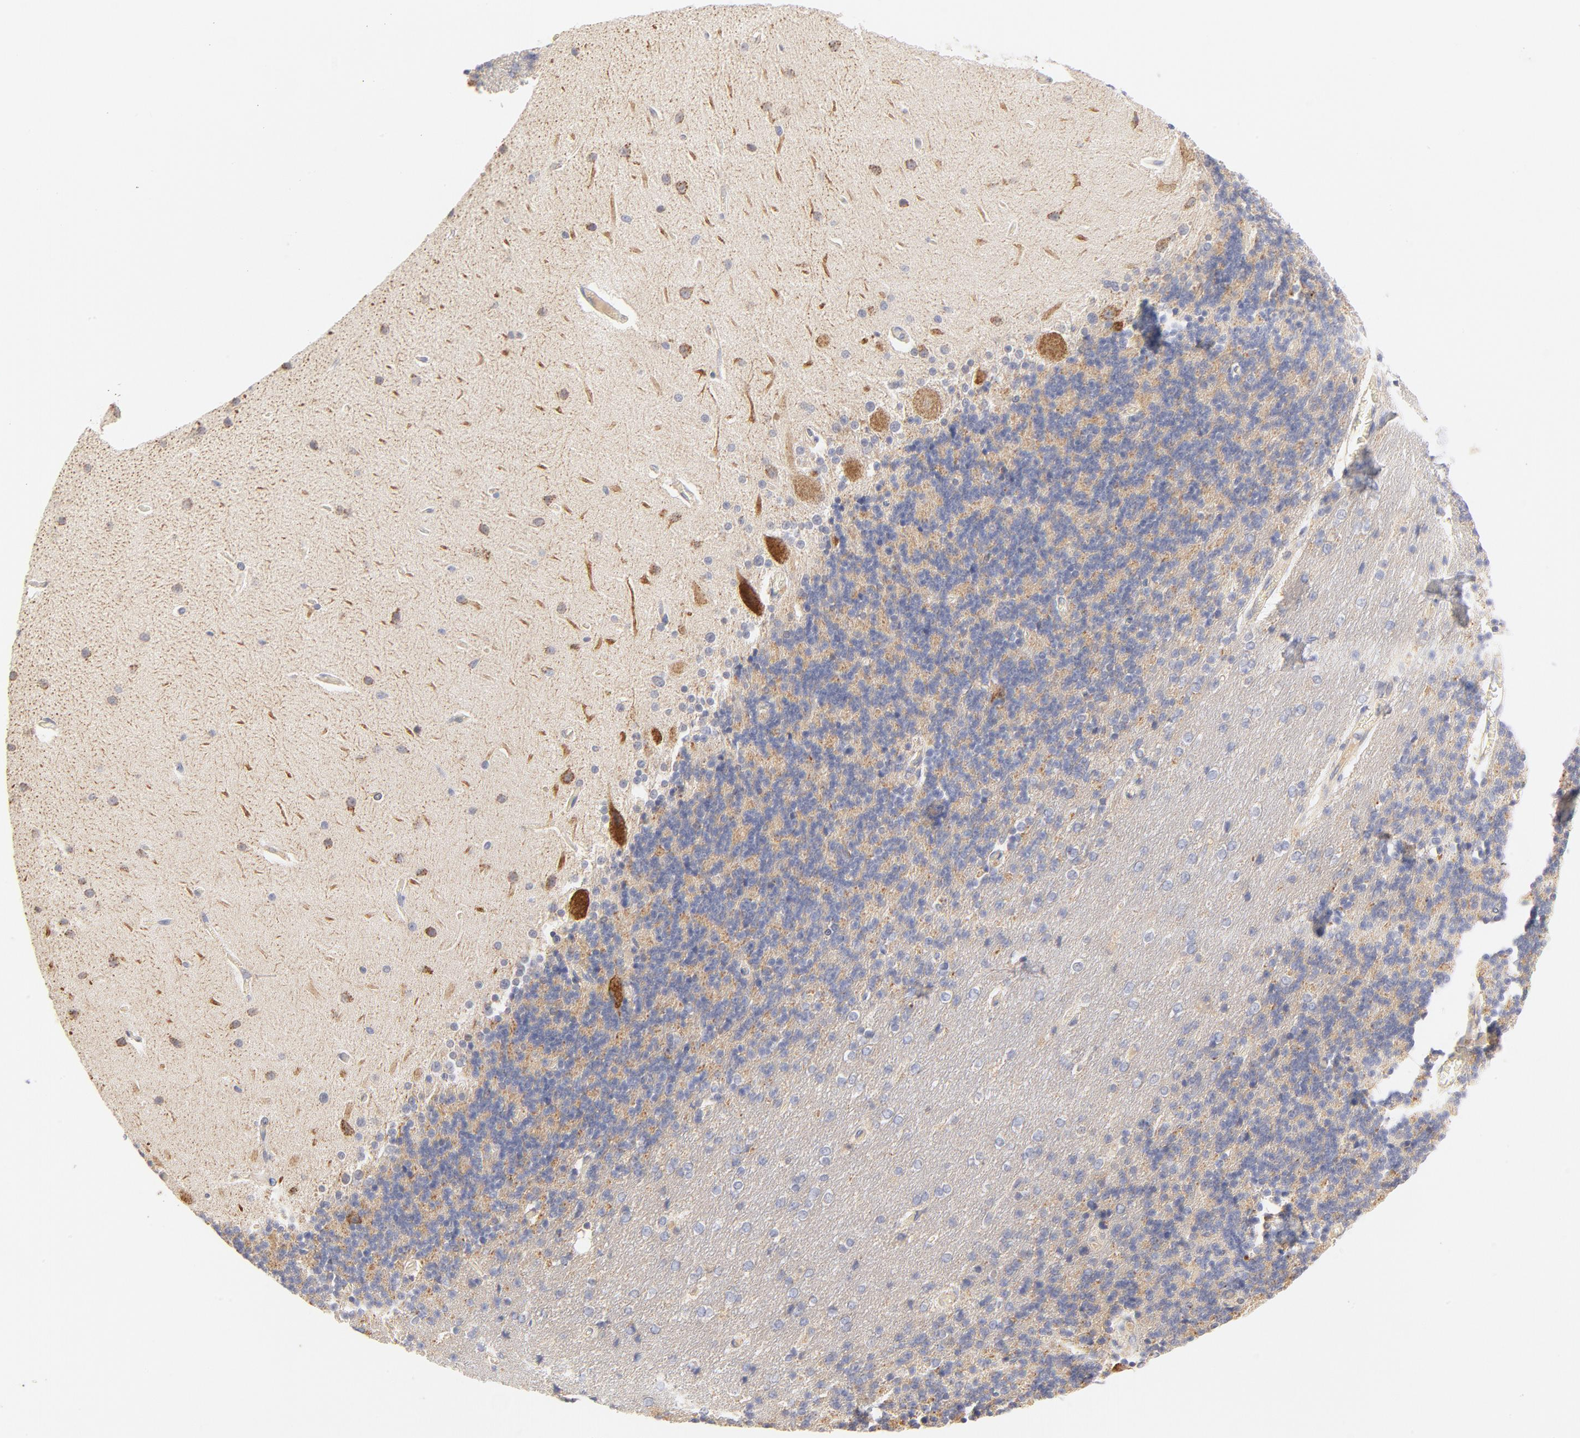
{"staining": {"intensity": "negative", "quantity": "none", "location": "none"}, "tissue": "cerebellum", "cell_type": "Cells in granular layer", "image_type": "normal", "snomed": [{"axis": "morphology", "description": "Normal tissue, NOS"}, {"axis": "topography", "description": "Cerebellum"}], "caption": "A high-resolution histopathology image shows immunohistochemistry (IHC) staining of unremarkable cerebellum, which exhibits no significant staining in cells in granular layer. (Stains: DAB immunohistochemistry with hematoxylin counter stain, Microscopy: brightfield microscopy at high magnification).", "gene": "MTERF2", "patient": {"sex": "female", "age": 54}}